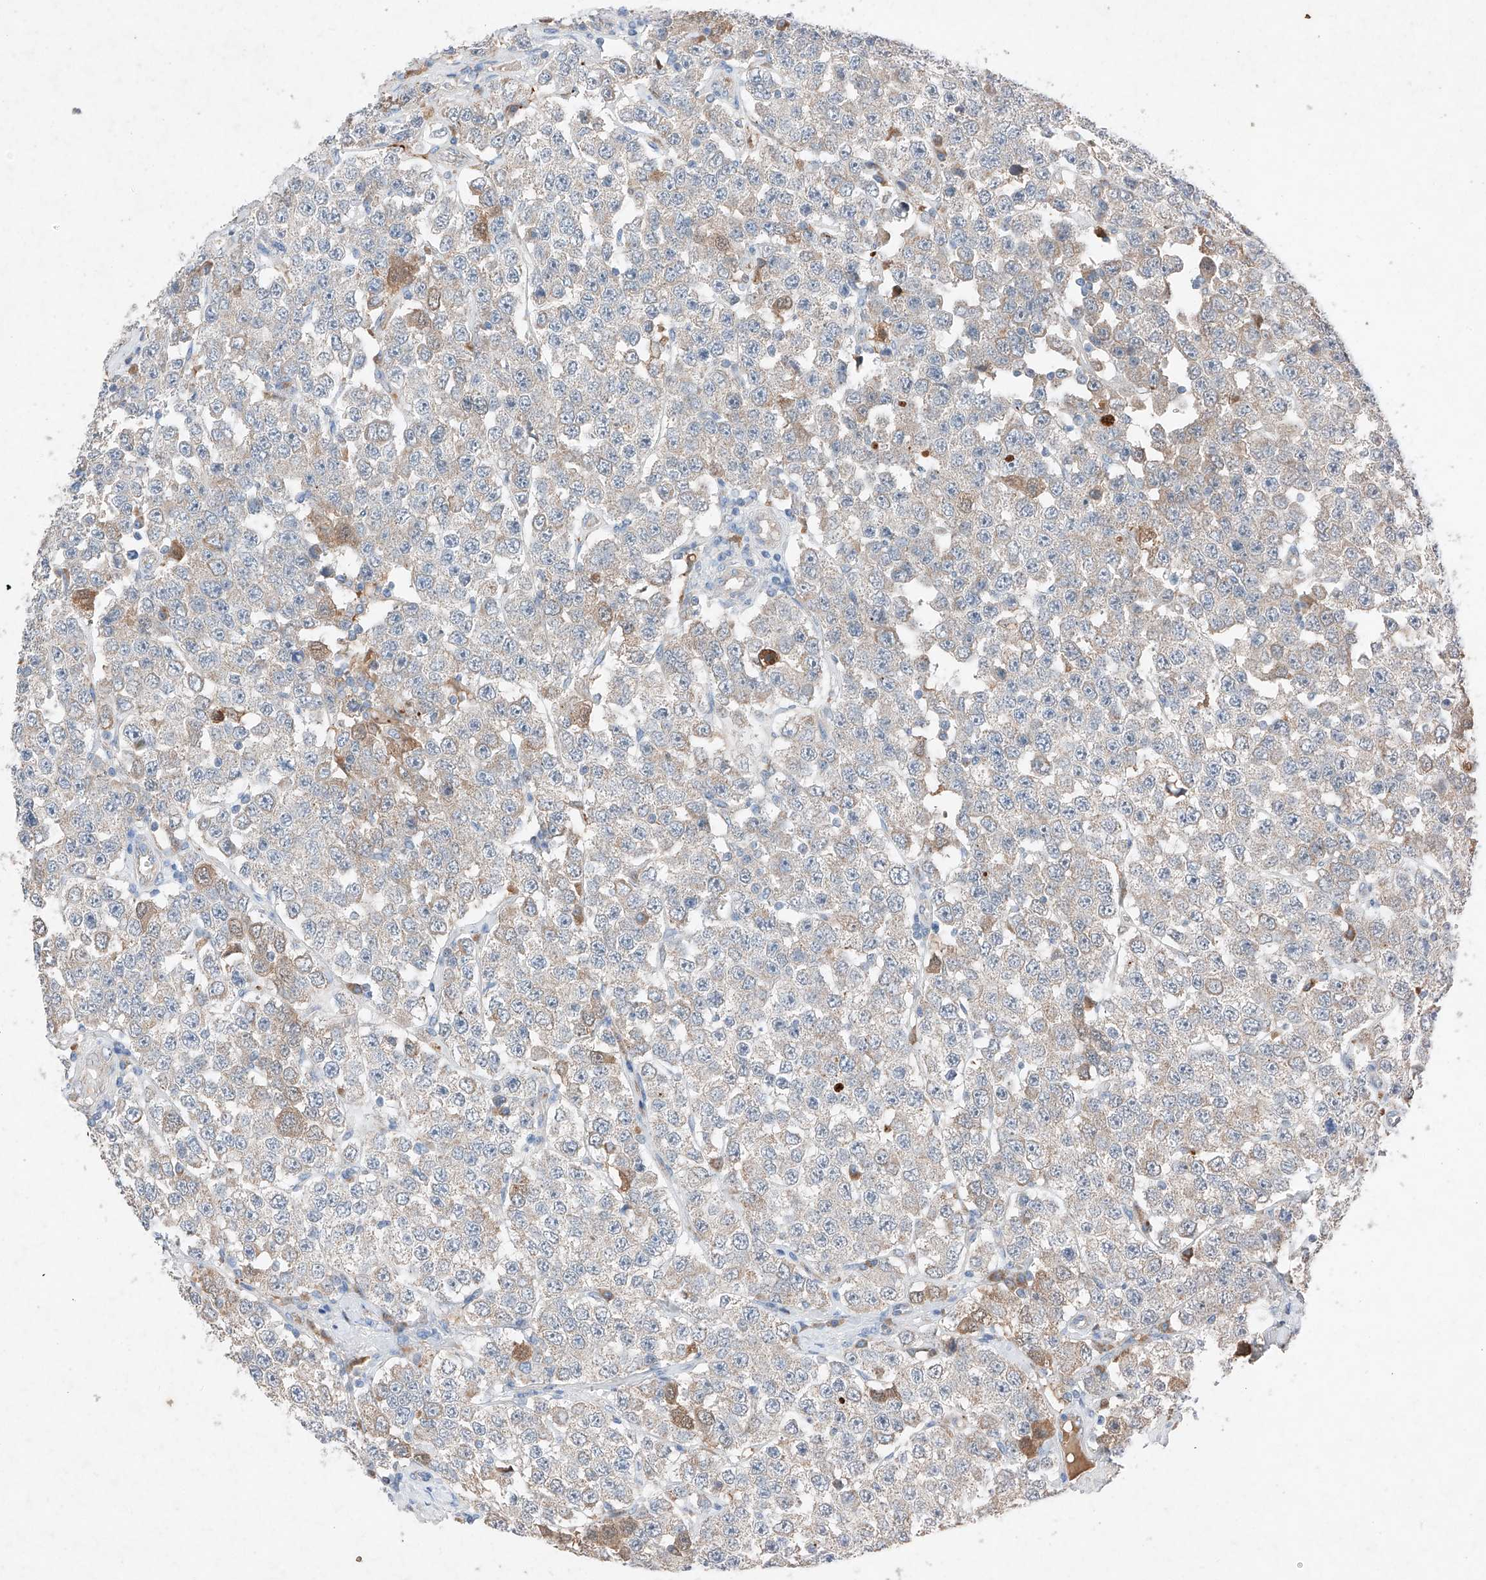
{"staining": {"intensity": "negative", "quantity": "none", "location": "none"}, "tissue": "testis cancer", "cell_type": "Tumor cells", "image_type": "cancer", "snomed": [{"axis": "morphology", "description": "Seminoma, NOS"}, {"axis": "topography", "description": "Testis"}], "caption": "There is no significant expression in tumor cells of testis cancer (seminoma). The staining is performed using DAB brown chromogen with nuclei counter-stained in using hematoxylin.", "gene": "RUSC1", "patient": {"sex": "male", "age": 28}}